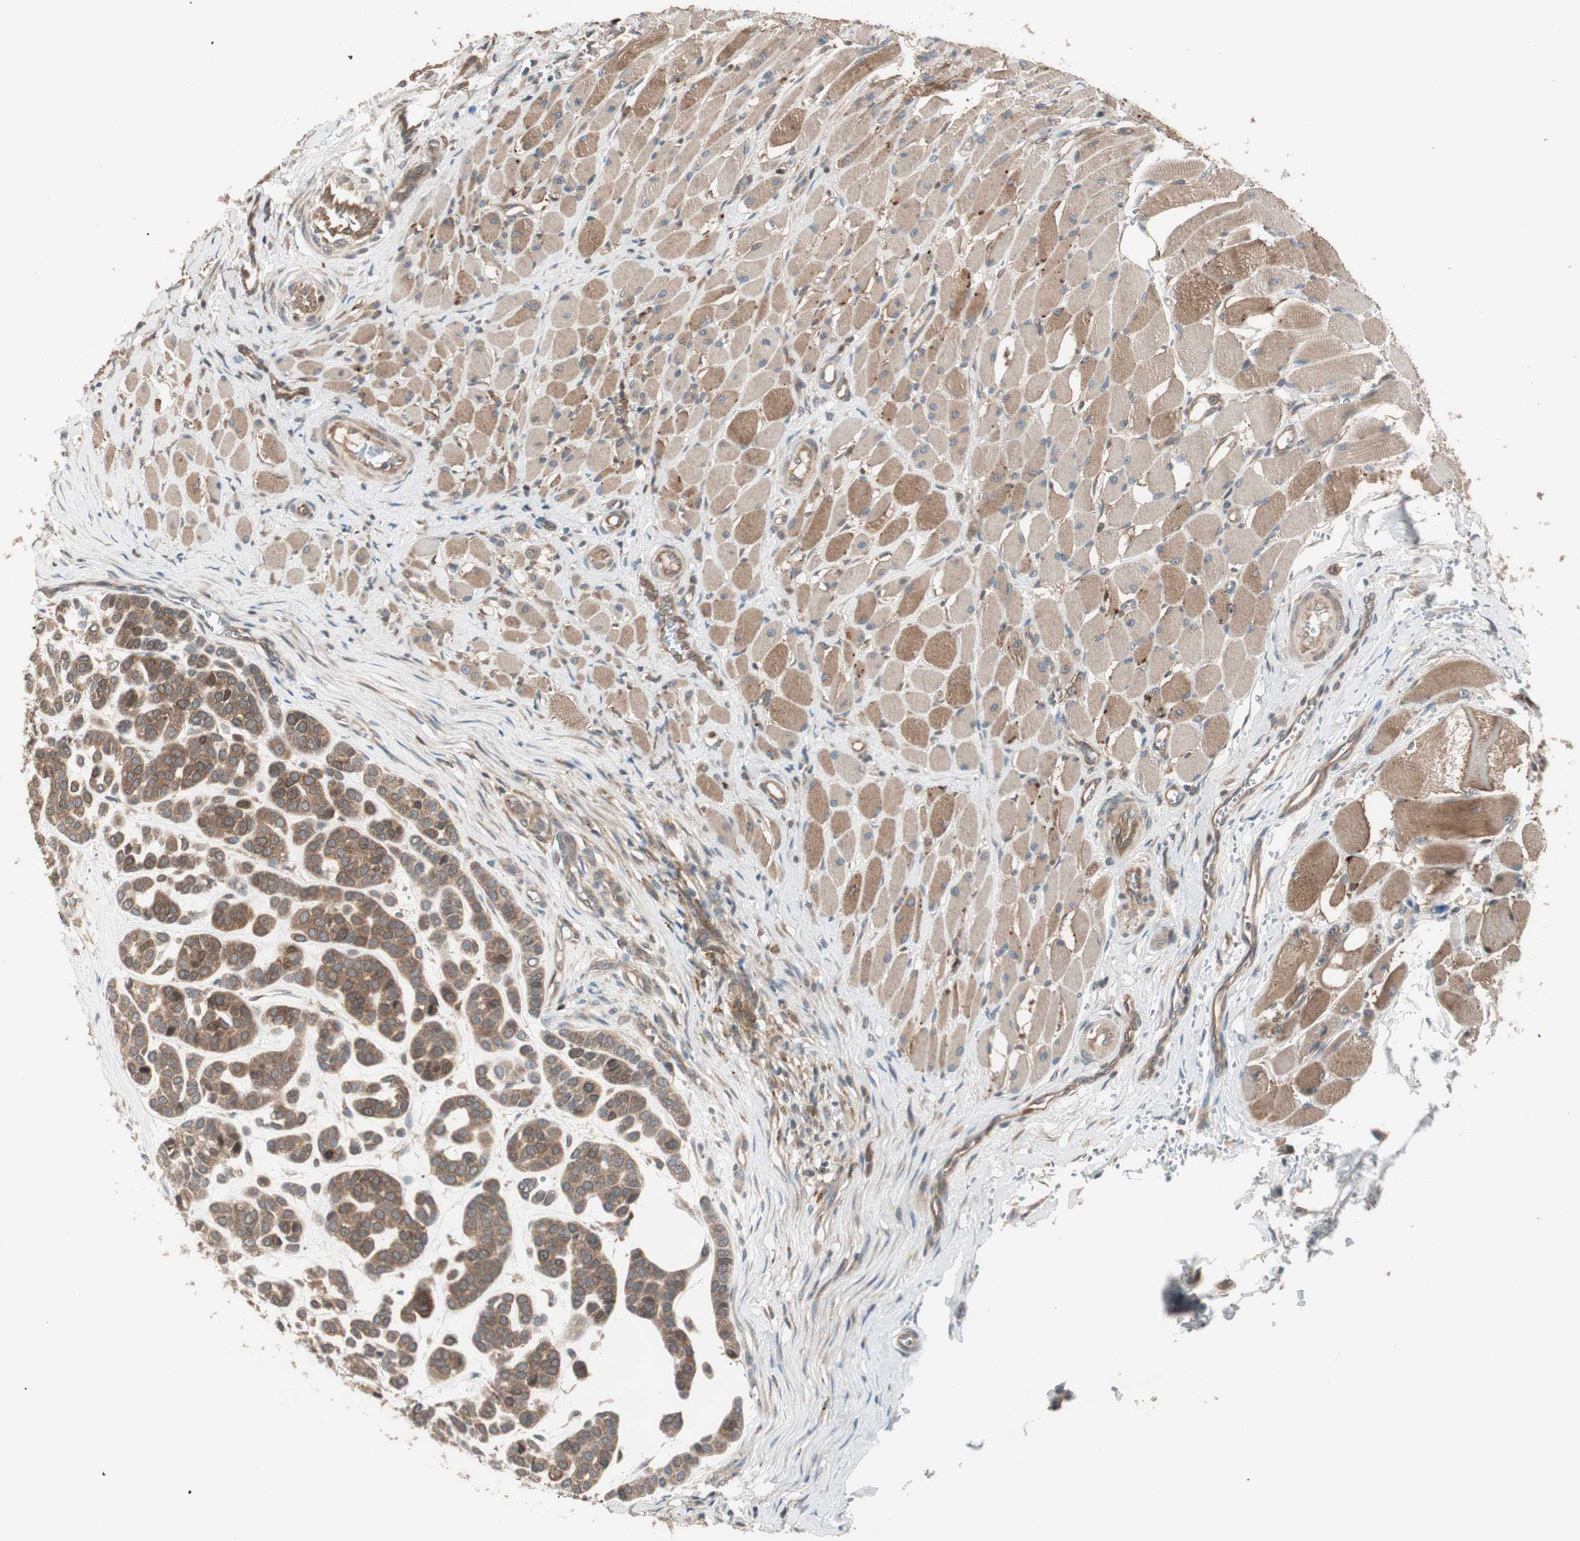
{"staining": {"intensity": "strong", "quantity": ">75%", "location": "cytoplasmic/membranous"}, "tissue": "head and neck cancer", "cell_type": "Tumor cells", "image_type": "cancer", "snomed": [{"axis": "morphology", "description": "Adenocarcinoma, NOS"}, {"axis": "morphology", "description": "Adenoma, NOS"}, {"axis": "topography", "description": "Head-Neck"}], "caption": "Head and neck adenocarcinoma stained for a protein displays strong cytoplasmic/membranous positivity in tumor cells.", "gene": "ATP6AP2", "patient": {"sex": "female", "age": 55}}